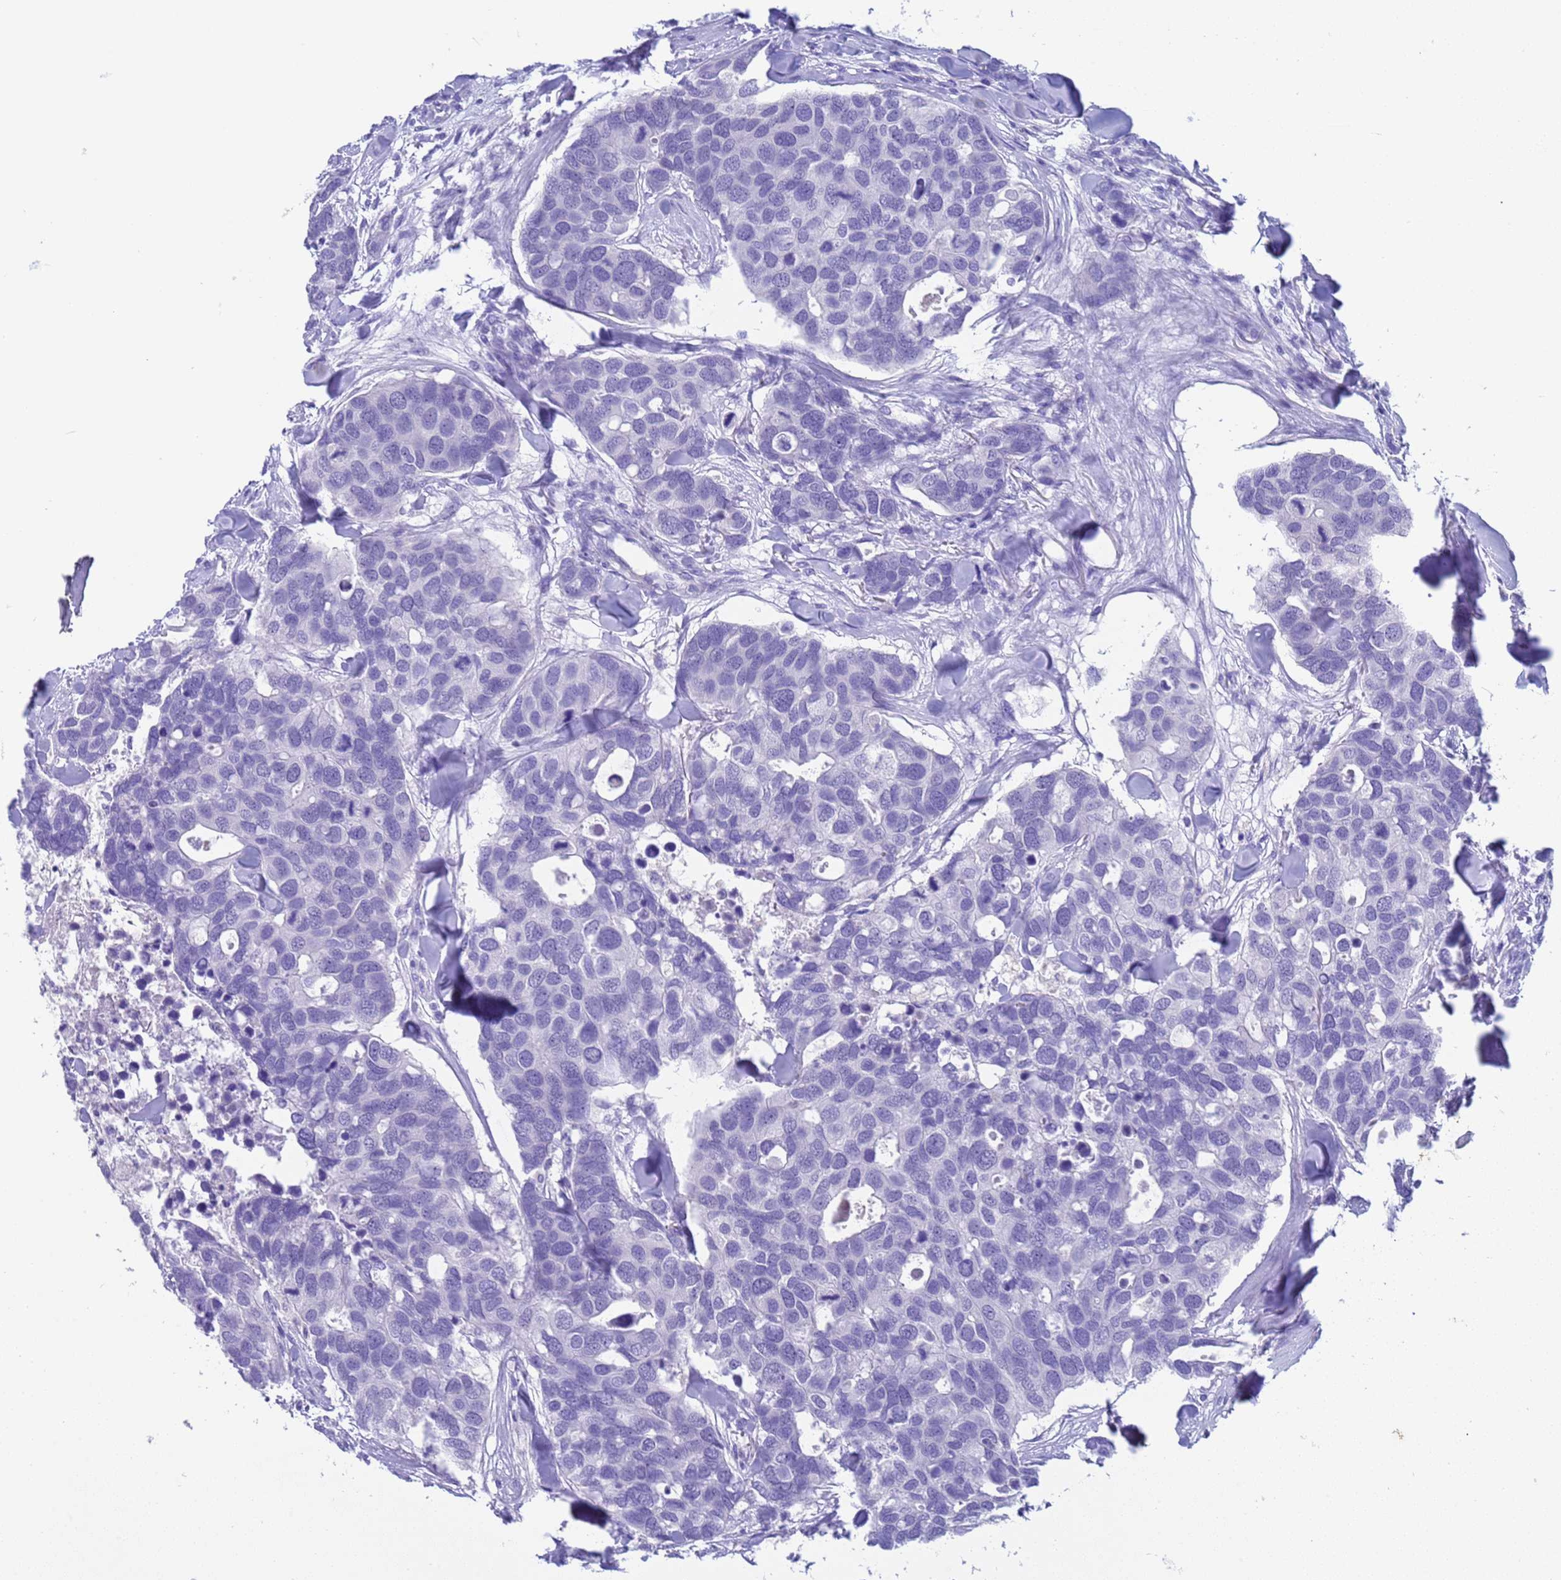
{"staining": {"intensity": "negative", "quantity": "none", "location": "none"}, "tissue": "breast cancer", "cell_type": "Tumor cells", "image_type": "cancer", "snomed": [{"axis": "morphology", "description": "Duct carcinoma"}, {"axis": "topography", "description": "Breast"}], "caption": "IHC of human breast cancer (invasive ductal carcinoma) demonstrates no staining in tumor cells.", "gene": "CKM", "patient": {"sex": "female", "age": 83}}